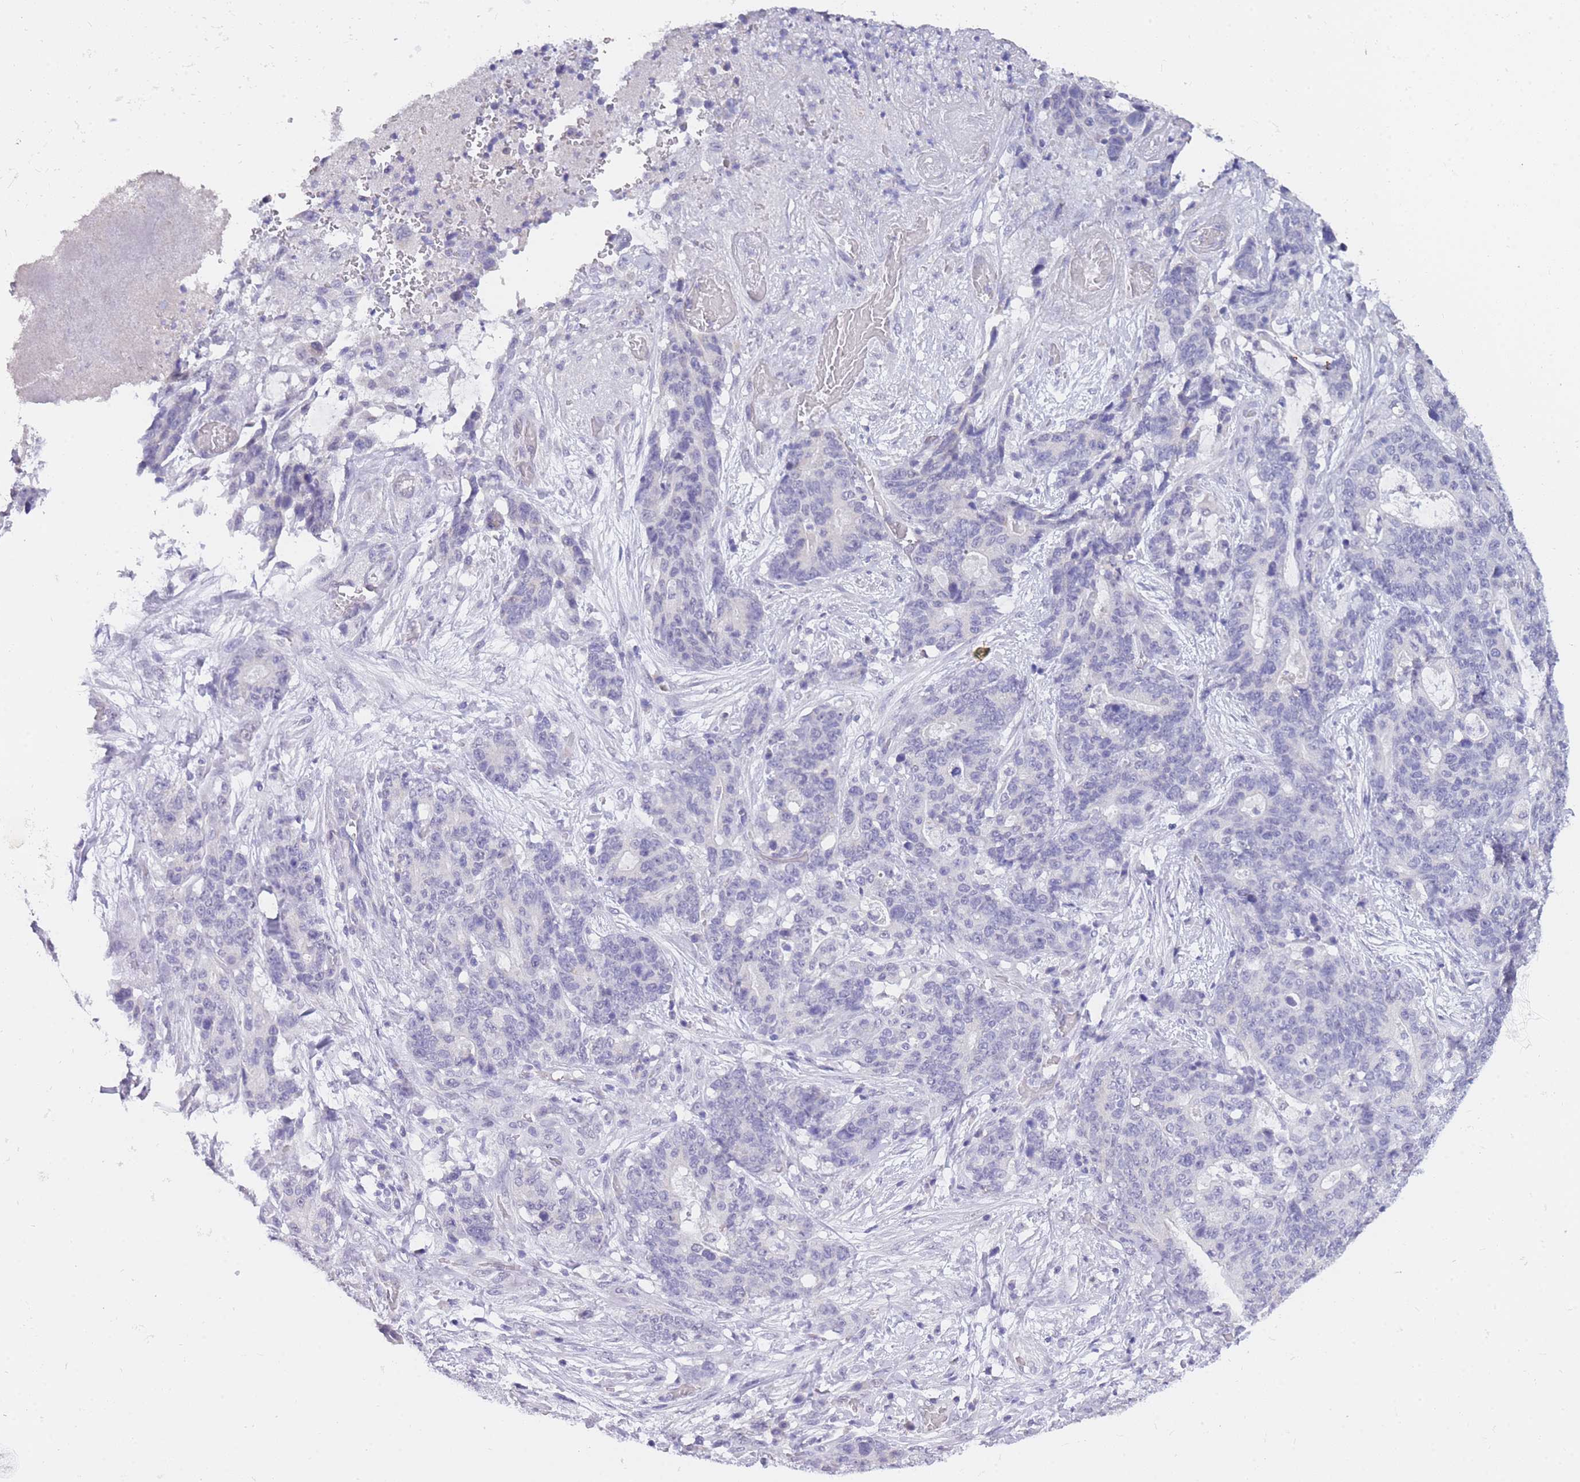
{"staining": {"intensity": "negative", "quantity": "none", "location": "none"}, "tissue": "stomach cancer", "cell_type": "Tumor cells", "image_type": "cancer", "snomed": [{"axis": "morphology", "description": "Normal tissue, NOS"}, {"axis": "morphology", "description": "Adenocarcinoma, NOS"}, {"axis": "topography", "description": "Stomach"}], "caption": "A high-resolution histopathology image shows immunohistochemistry staining of stomach adenocarcinoma, which demonstrates no significant positivity in tumor cells.", "gene": "FRAT2", "patient": {"sex": "female", "age": 64}}